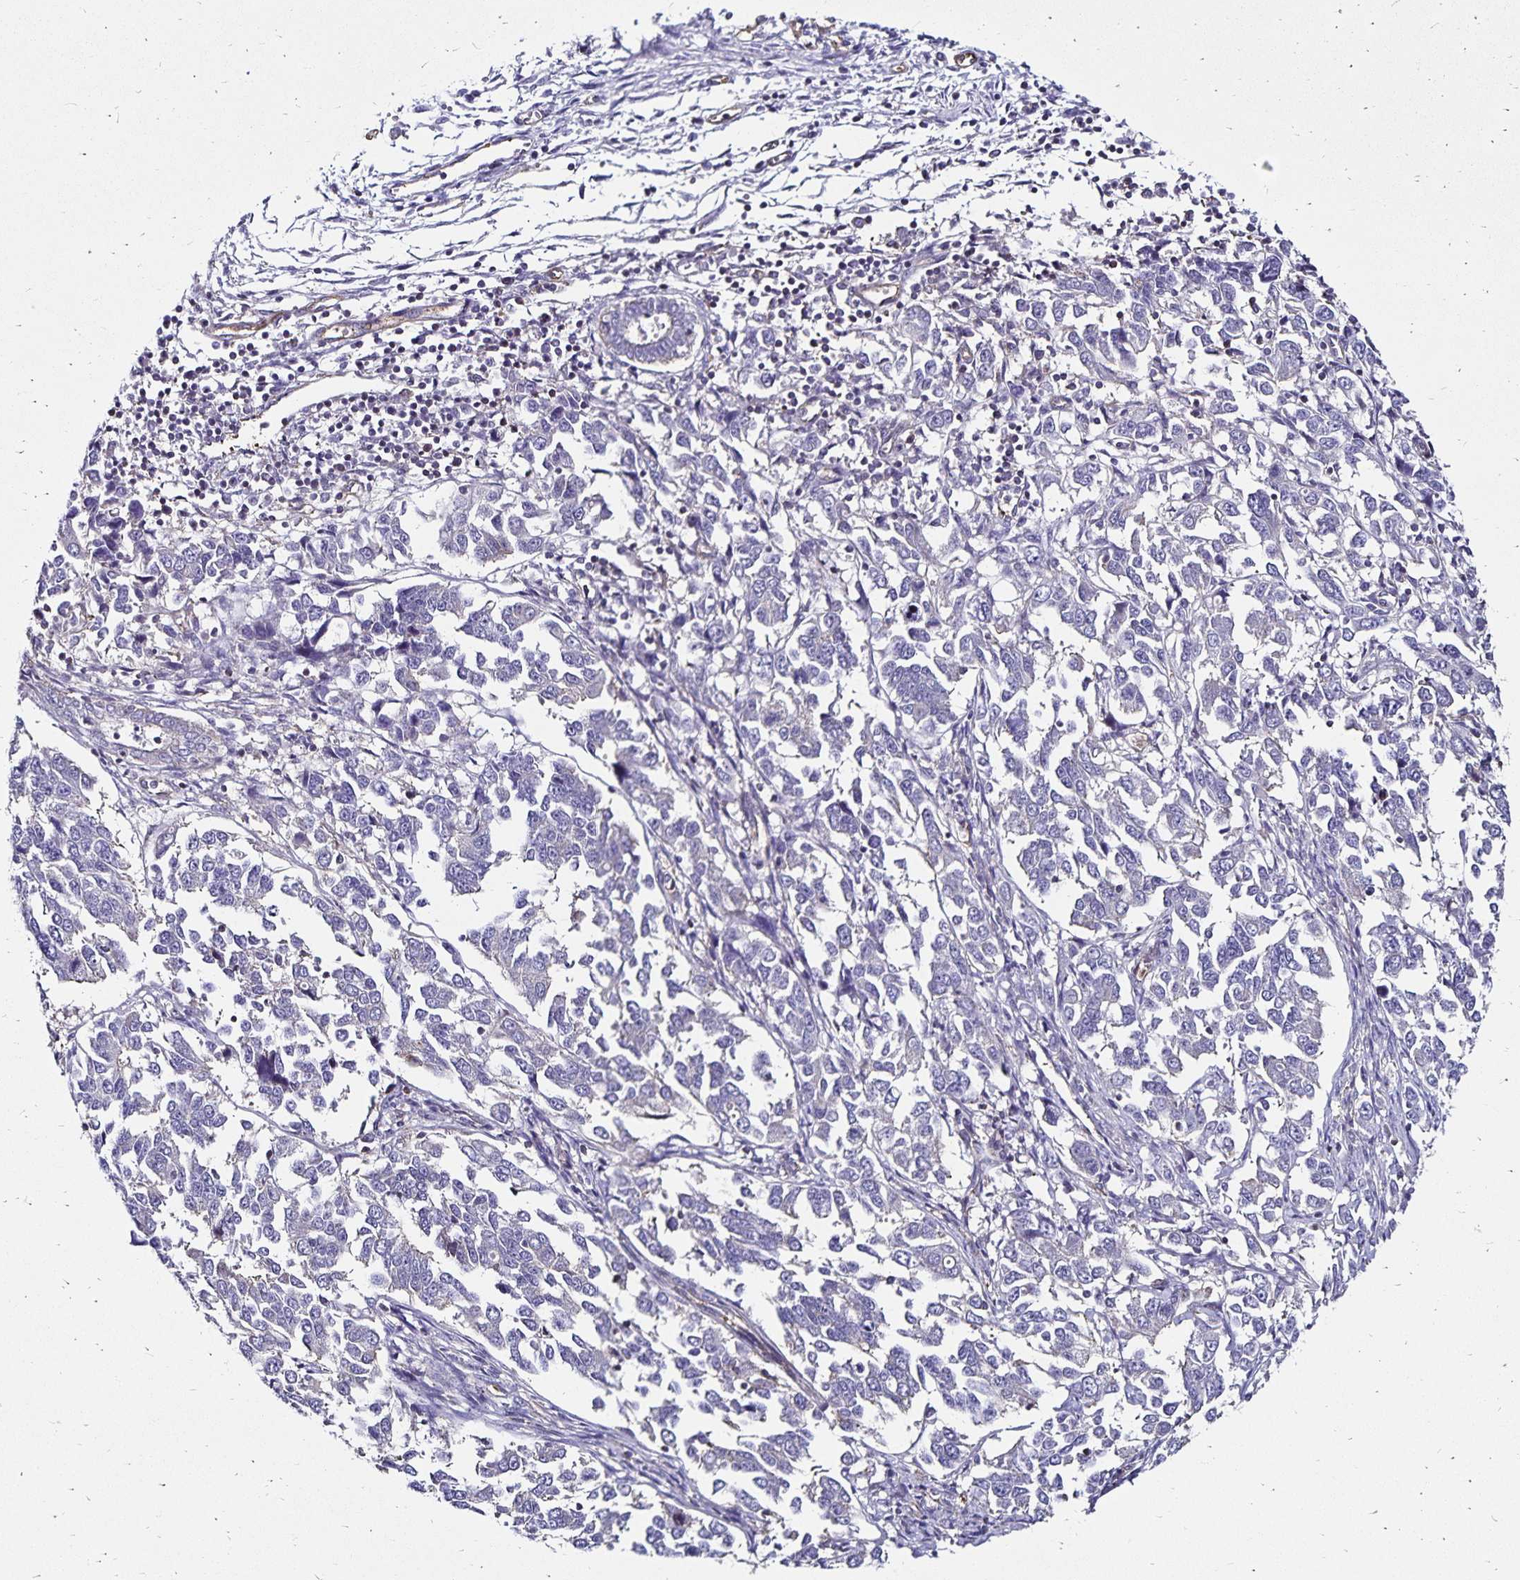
{"staining": {"intensity": "negative", "quantity": "none", "location": "none"}, "tissue": "endometrial cancer", "cell_type": "Tumor cells", "image_type": "cancer", "snomed": [{"axis": "morphology", "description": "Adenocarcinoma, NOS"}, {"axis": "topography", "description": "Endometrium"}], "caption": "The immunohistochemistry (IHC) histopathology image has no significant expression in tumor cells of endometrial cancer (adenocarcinoma) tissue.", "gene": "RPRML", "patient": {"sex": "female", "age": 43}}